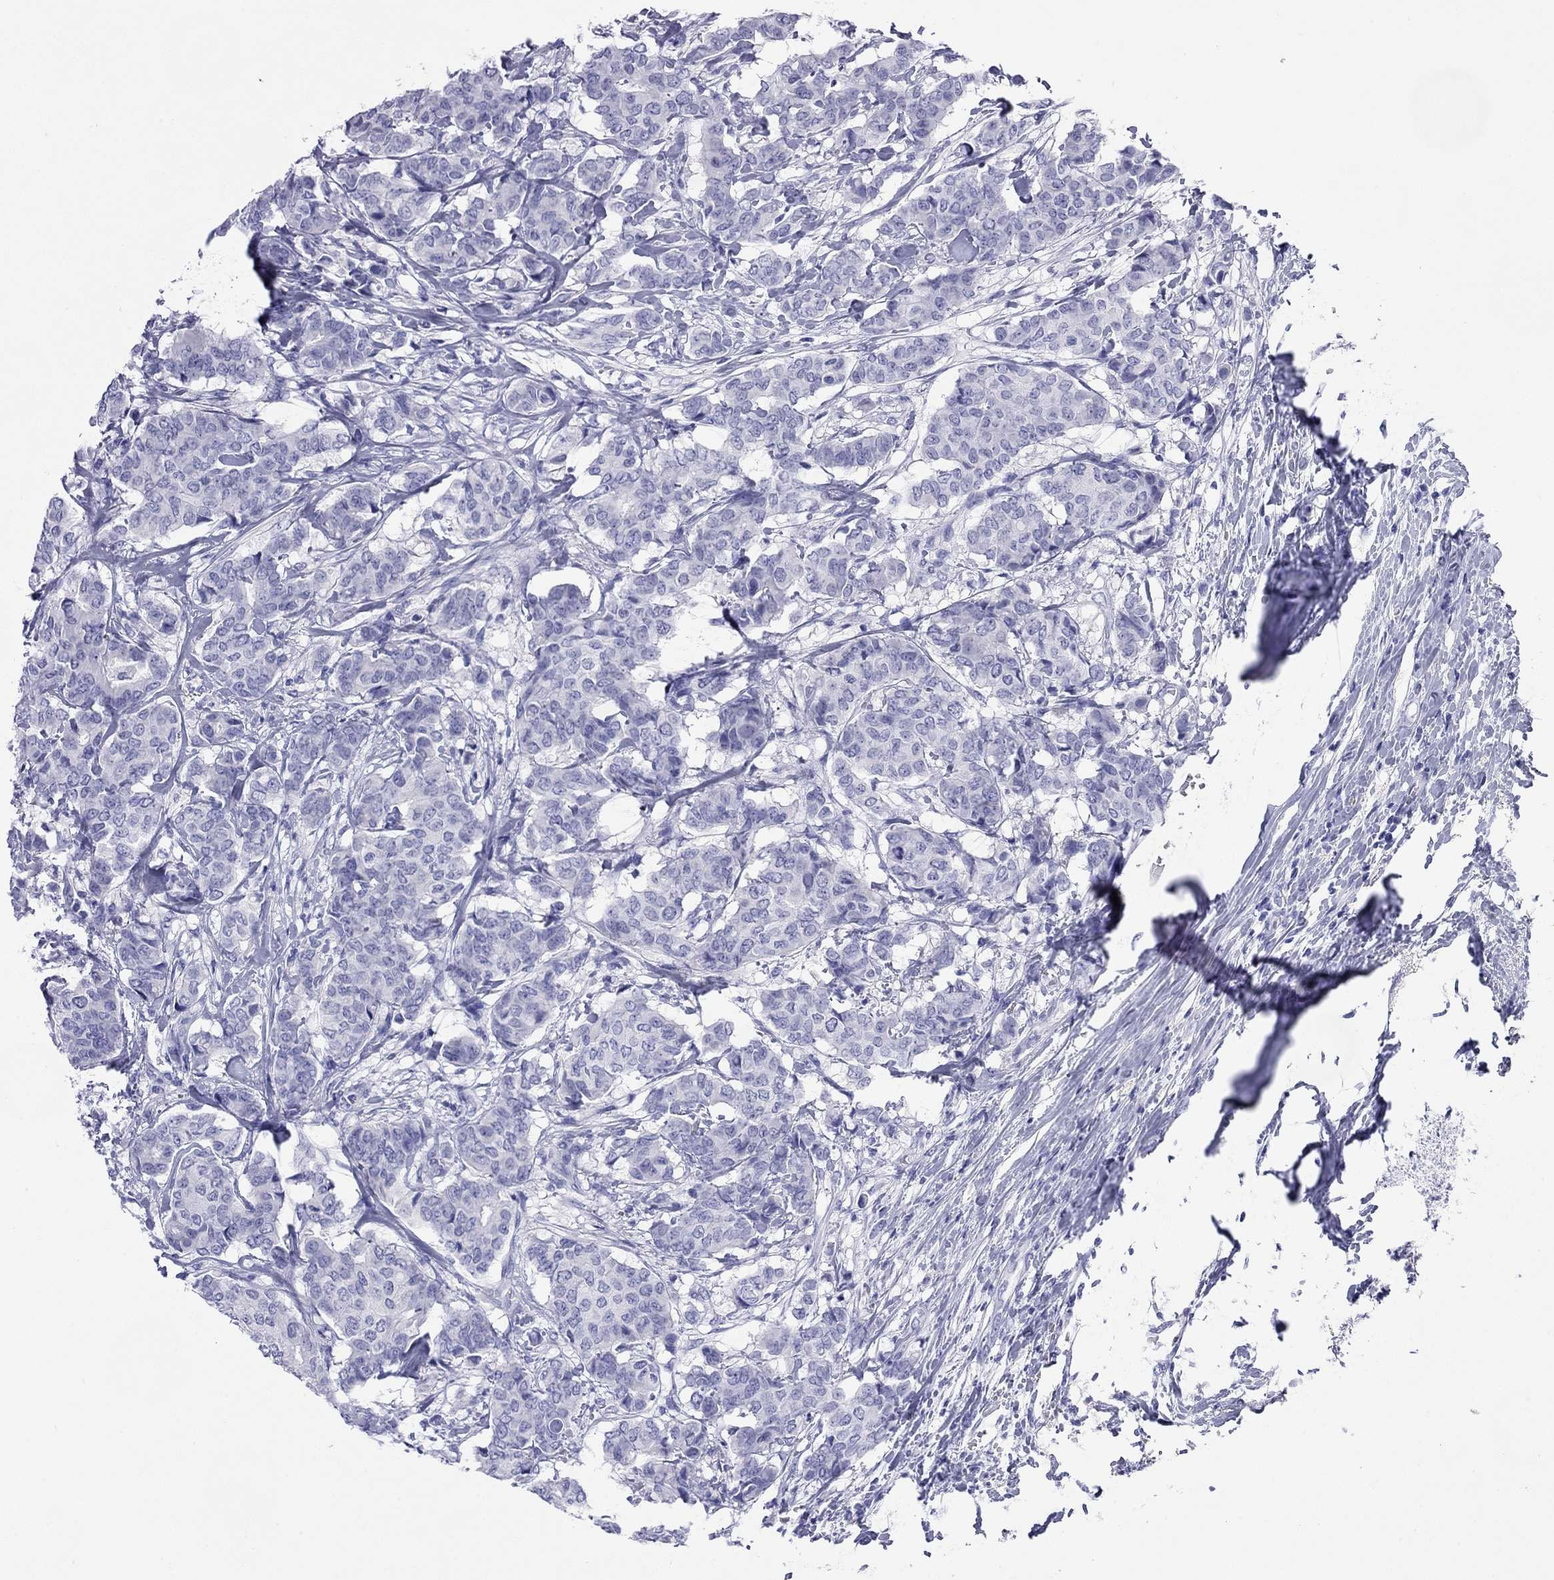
{"staining": {"intensity": "negative", "quantity": "none", "location": "none"}, "tissue": "breast cancer", "cell_type": "Tumor cells", "image_type": "cancer", "snomed": [{"axis": "morphology", "description": "Duct carcinoma"}, {"axis": "topography", "description": "Breast"}], "caption": "This is a photomicrograph of immunohistochemistry staining of breast cancer, which shows no expression in tumor cells.", "gene": "FIGLA", "patient": {"sex": "female", "age": 75}}